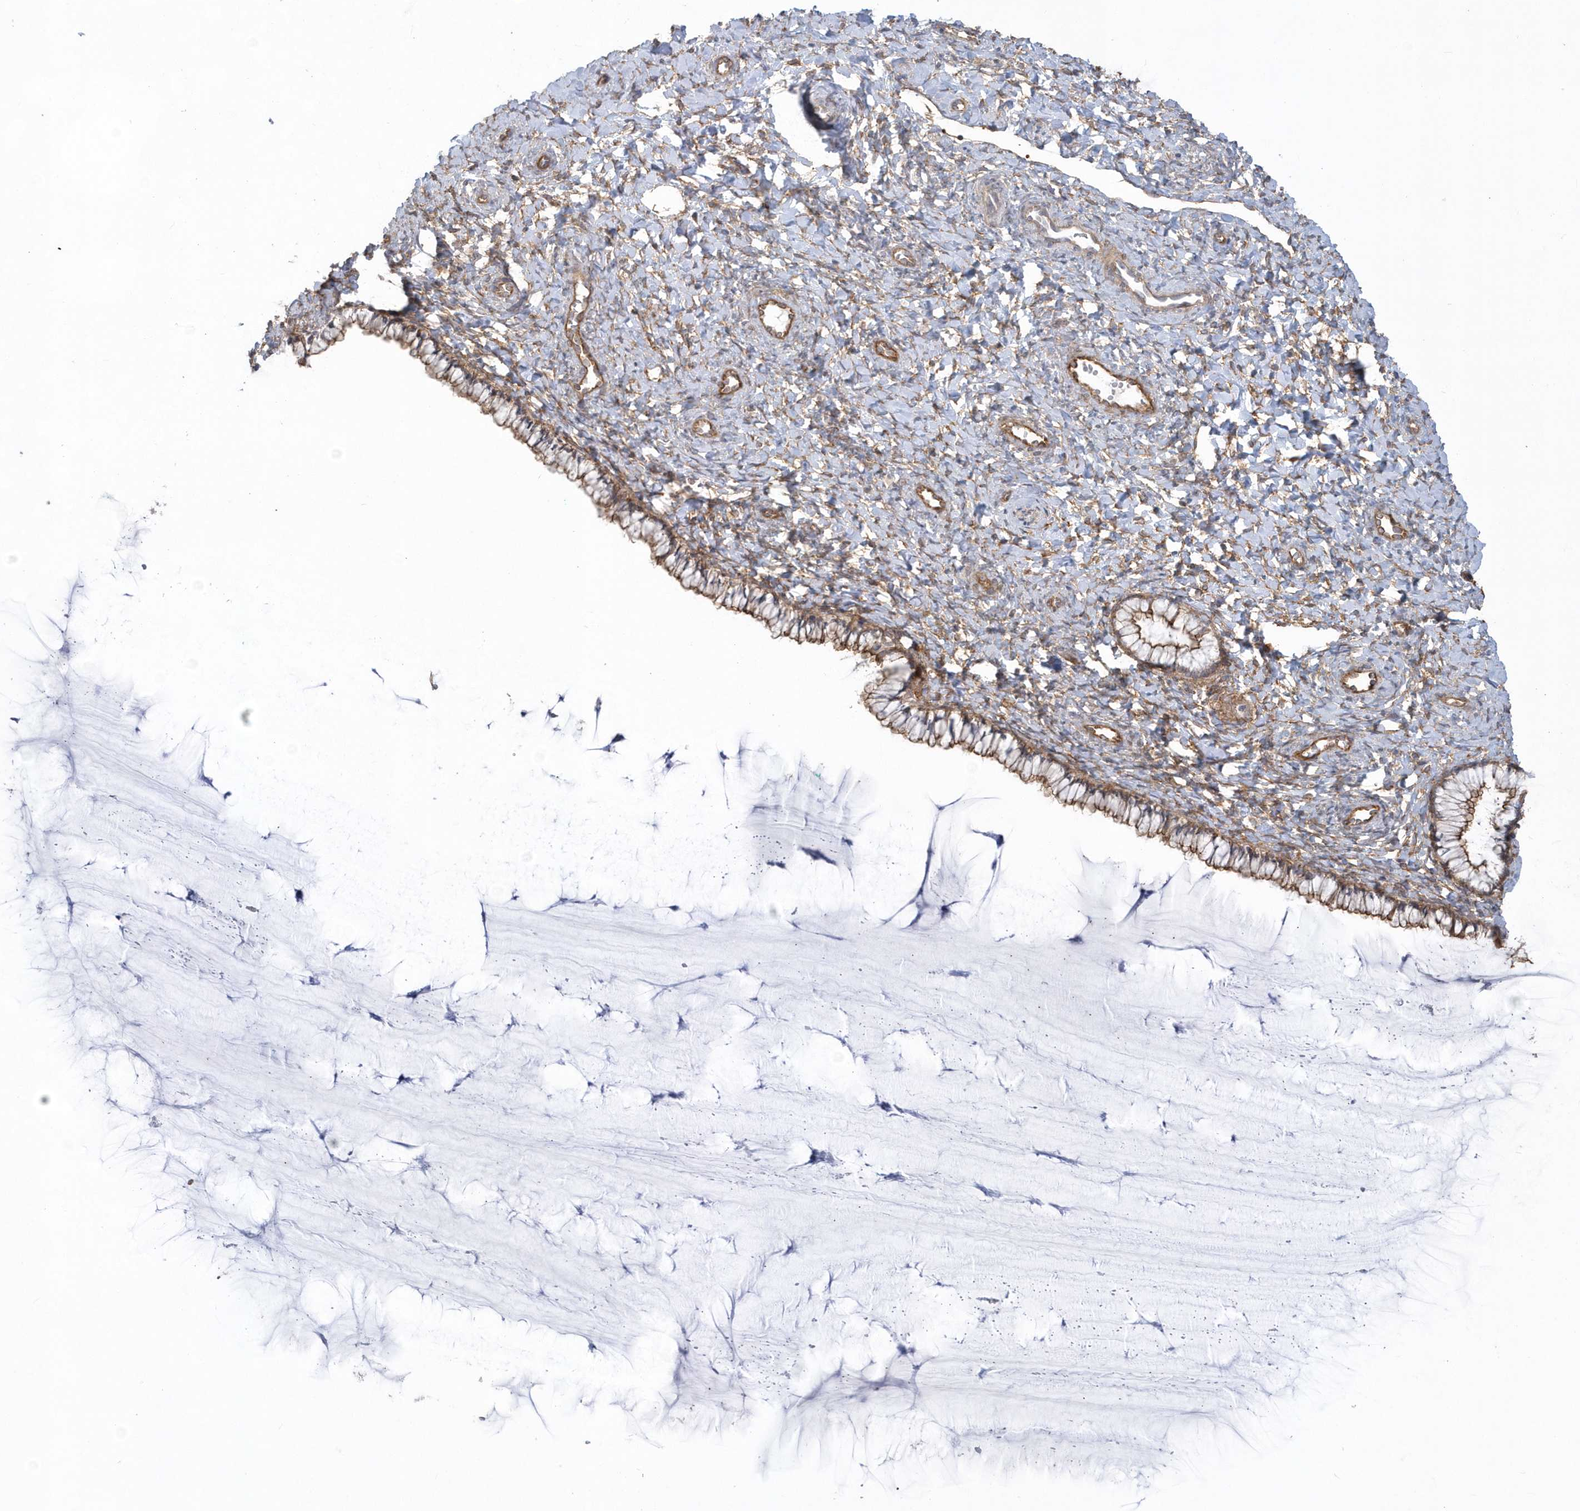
{"staining": {"intensity": "moderate", "quantity": "25%-75%", "location": "cytoplasmic/membranous"}, "tissue": "cervix", "cell_type": "Glandular cells", "image_type": "normal", "snomed": [{"axis": "morphology", "description": "Normal tissue, NOS"}, {"axis": "morphology", "description": "Adenocarcinoma, NOS"}, {"axis": "topography", "description": "Cervix"}], "caption": "IHC (DAB) staining of unremarkable human cervix reveals moderate cytoplasmic/membranous protein staining in about 25%-75% of glandular cells.", "gene": "RAI14", "patient": {"sex": "female", "age": 29}}